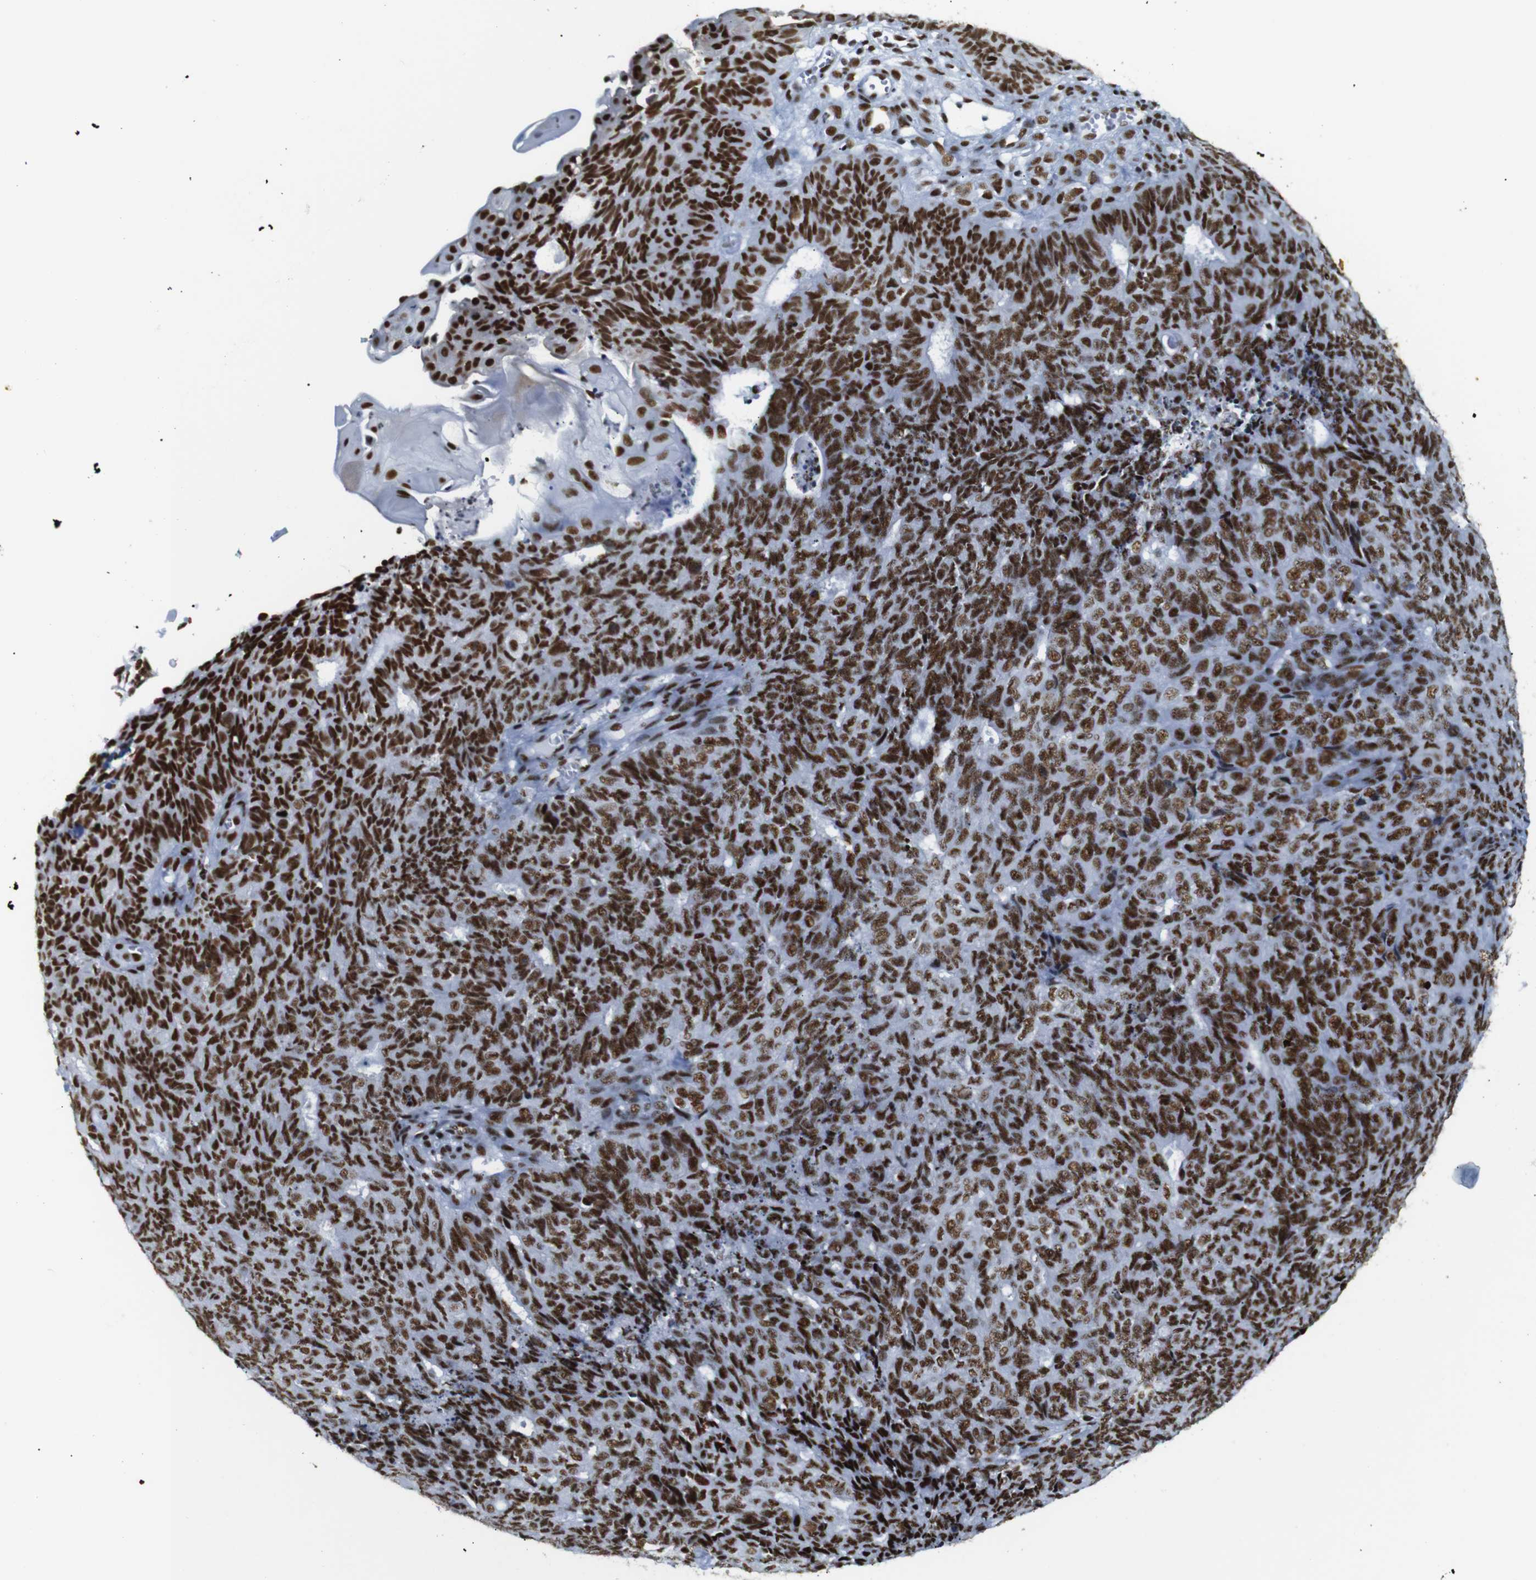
{"staining": {"intensity": "strong", "quantity": ">75%", "location": "nuclear"}, "tissue": "endometrial cancer", "cell_type": "Tumor cells", "image_type": "cancer", "snomed": [{"axis": "morphology", "description": "Adenocarcinoma, NOS"}, {"axis": "topography", "description": "Endometrium"}], "caption": "This is a photomicrograph of immunohistochemistry (IHC) staining of endometrial cancer (adenocarcinoma), which shows strong expression in the nuclear of tumor cells.", "gene": "TRA2B", "patient": {"sex": "female", "age": 32}}